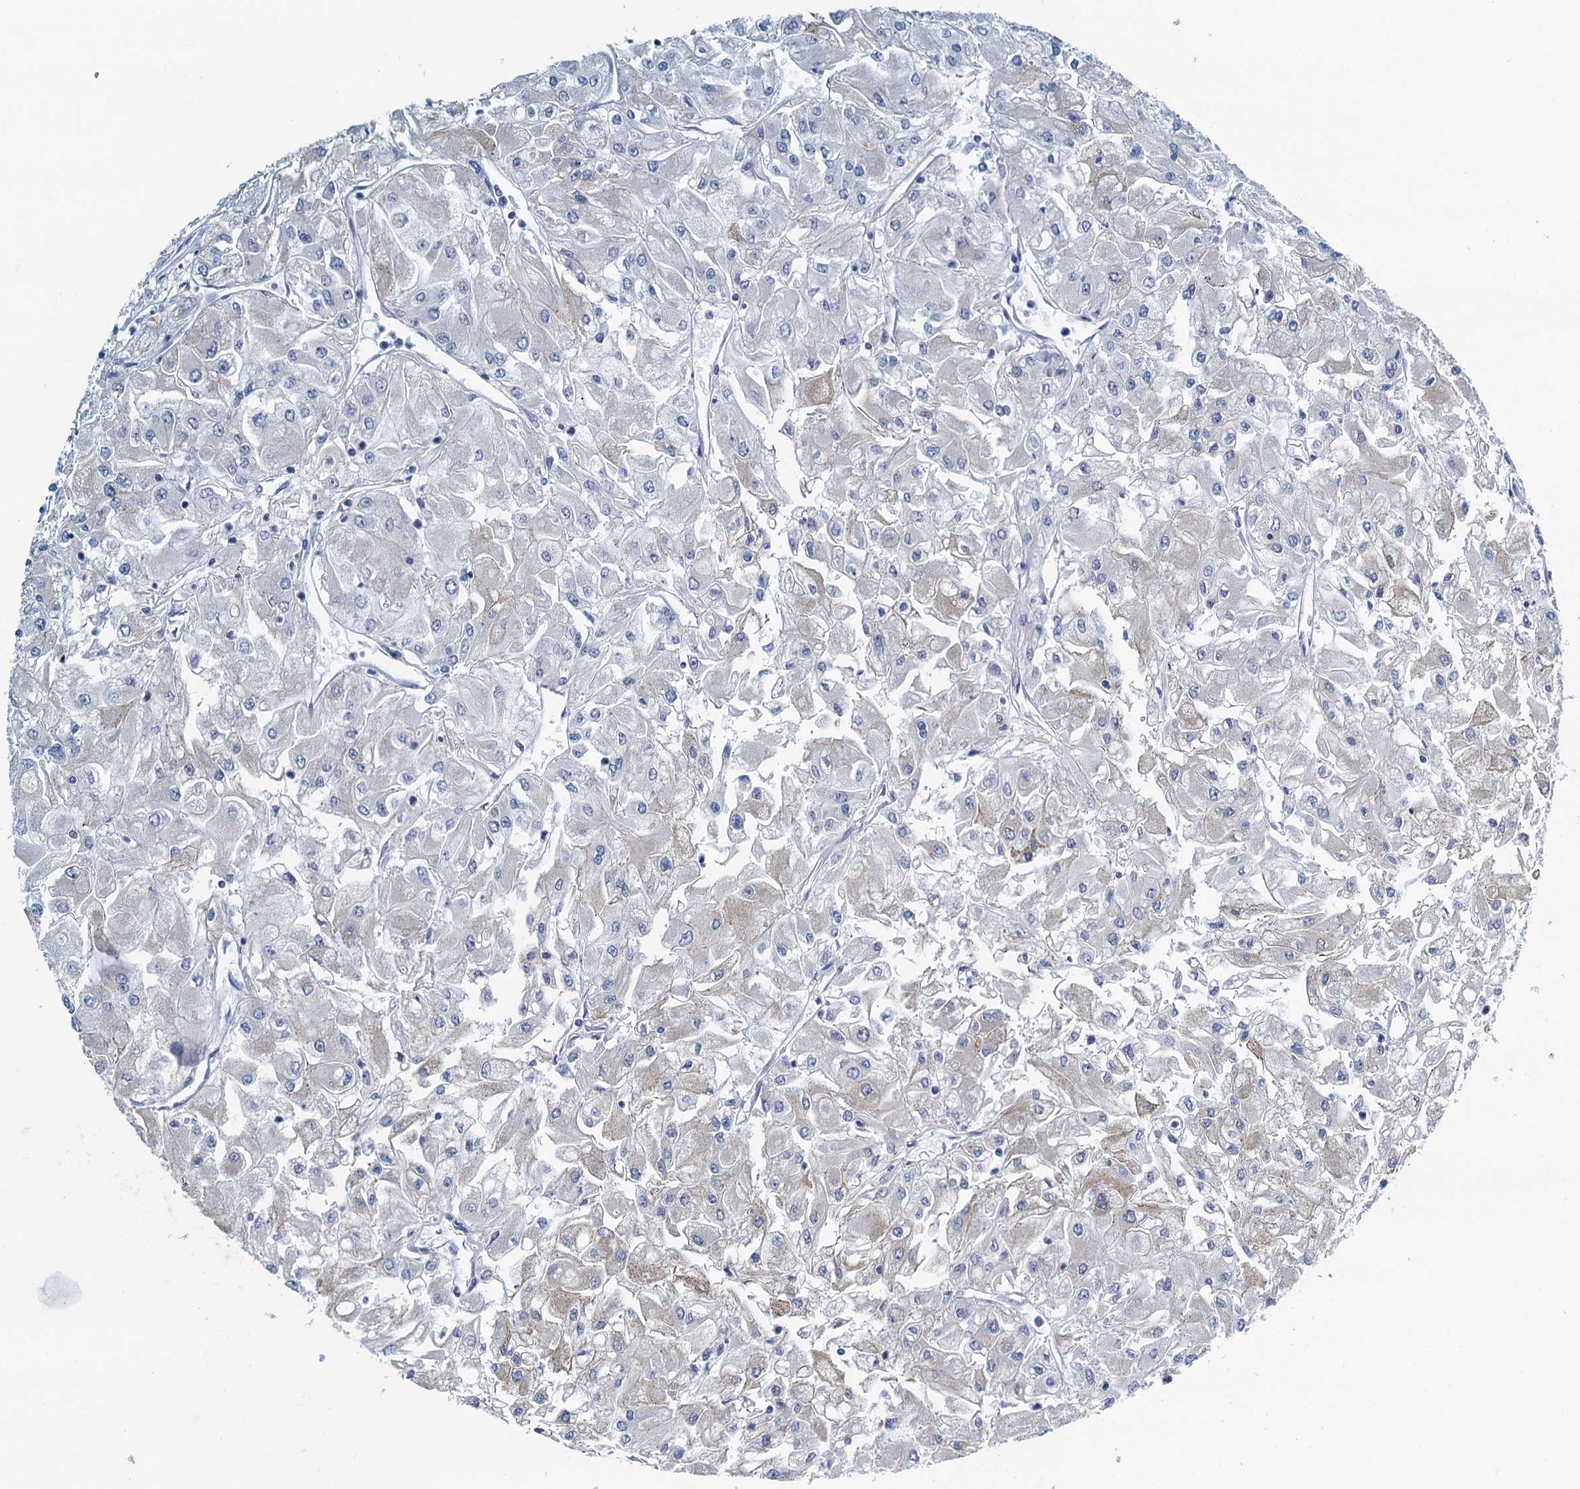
{"staining": {"intensity": "negative", "quantity": "none", "location": "none"}, "tissue": "renal cancer", "cell_type": "Tumor cells", "image_type": "cancer", "snomed": [{"axis": "morphology", "description": "Adenocarcinoma, NOS"}, {"axis": "topography", "description": "Kidney"}], "caption": "Tumor cells are negative for brown protein staining in renal adenocarcinoma. (DAB (3,3'-diaminobenzidine) immunohistochemistry (IHC) visualized using brightfield microscopy, high magnification).", "gene": "C10orf88", "patient": {"sex": "male", "age": 80}}